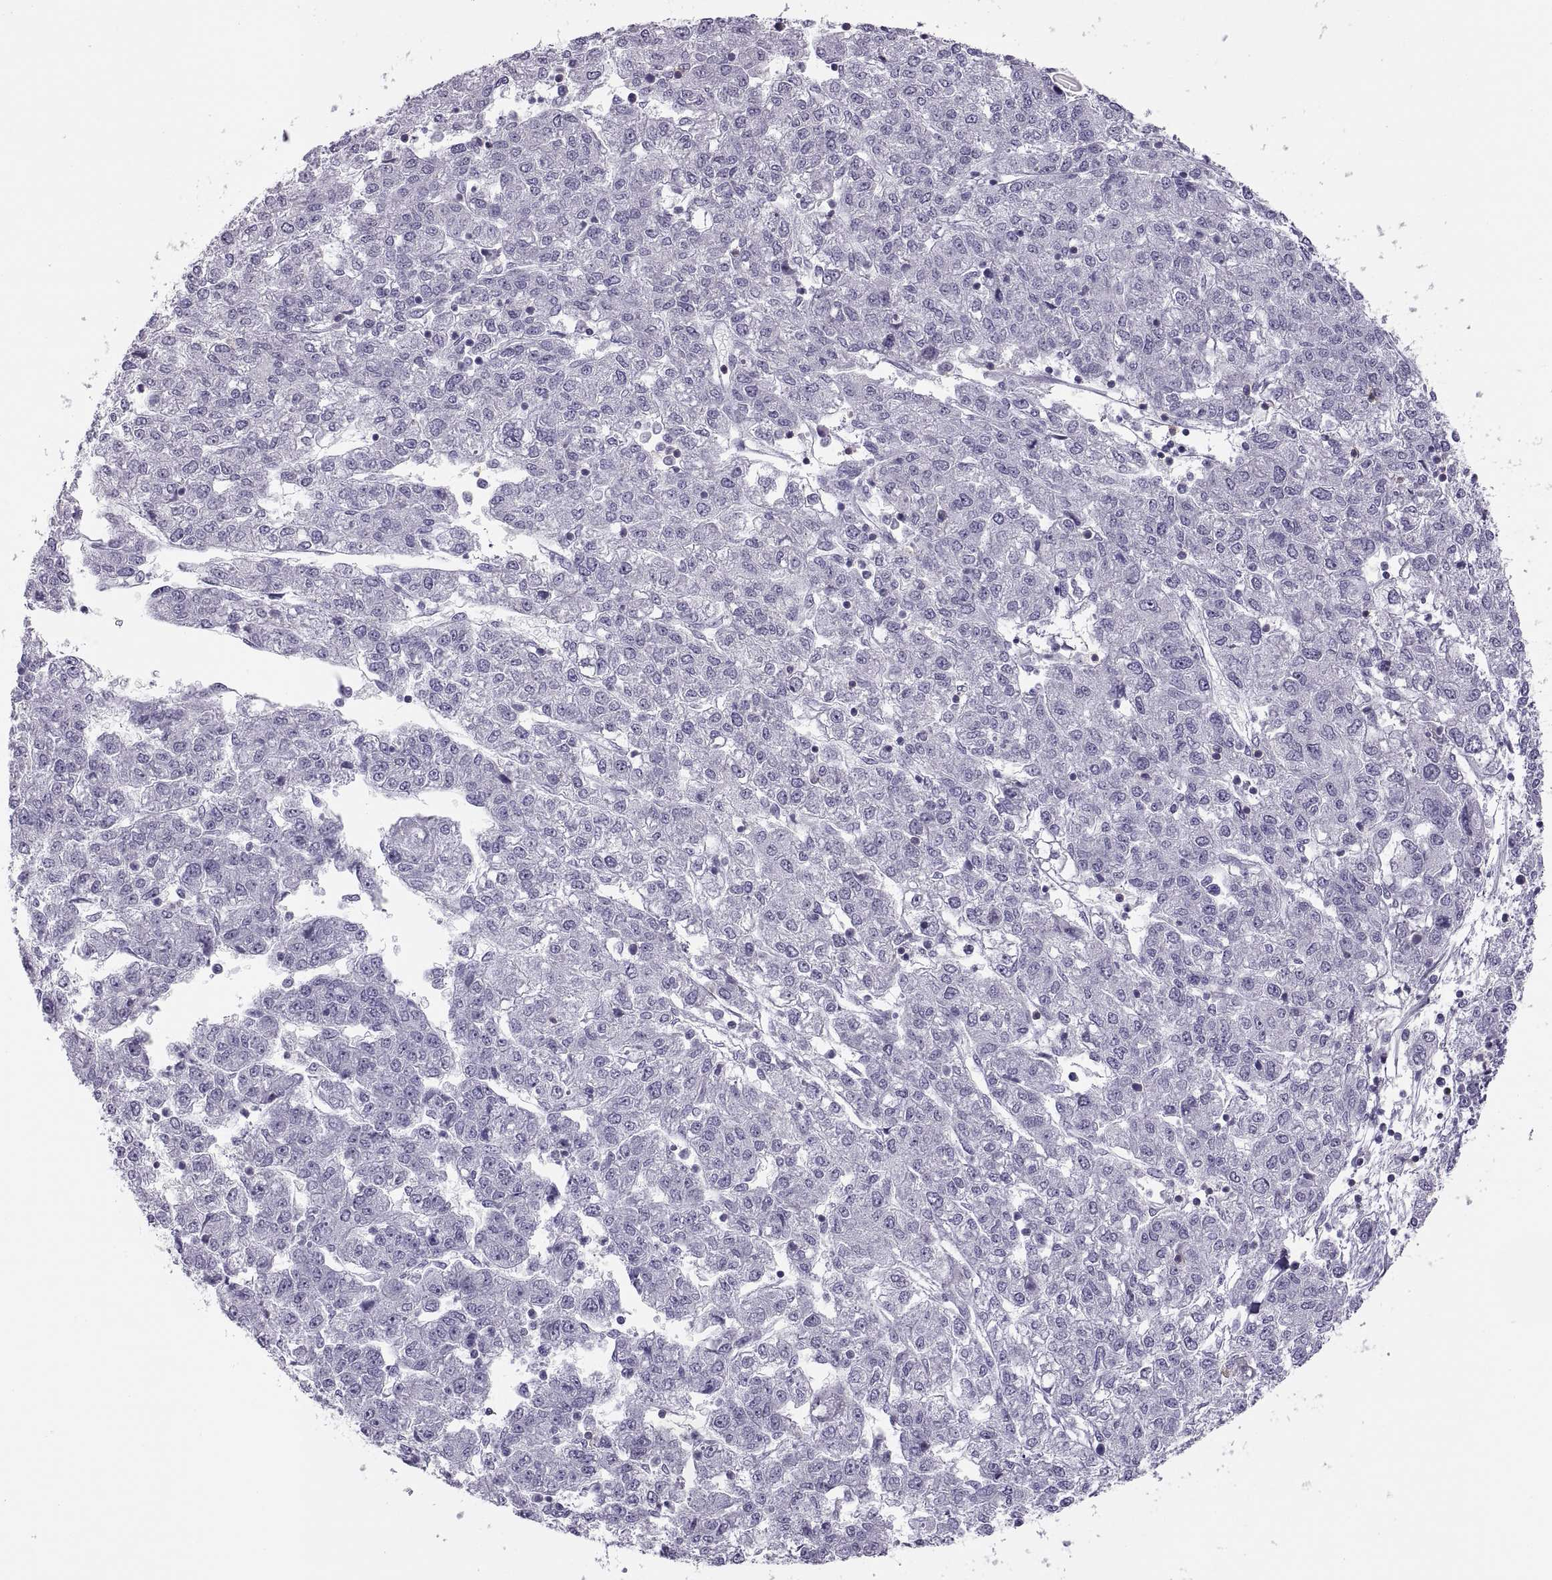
{"staining": {"intensity": "negative", "quantity": "none", "location": "none"}, "tissue": "liver cancer", "cell_type": "Tumor cells", "image_type": "cancer", "snomed": [{"axis": "morphology", "description": "Carcinoma, Hepatocellular, NOS"}, {"axis": "topography", "description": "Liver"}], "caption": "This is an immunohistochemistry (IHC) micrograph of liver cancer. There is no expression in tumor cells.", "gene": "TTC21A", "patient": {"sex": "male", "age": 56}}